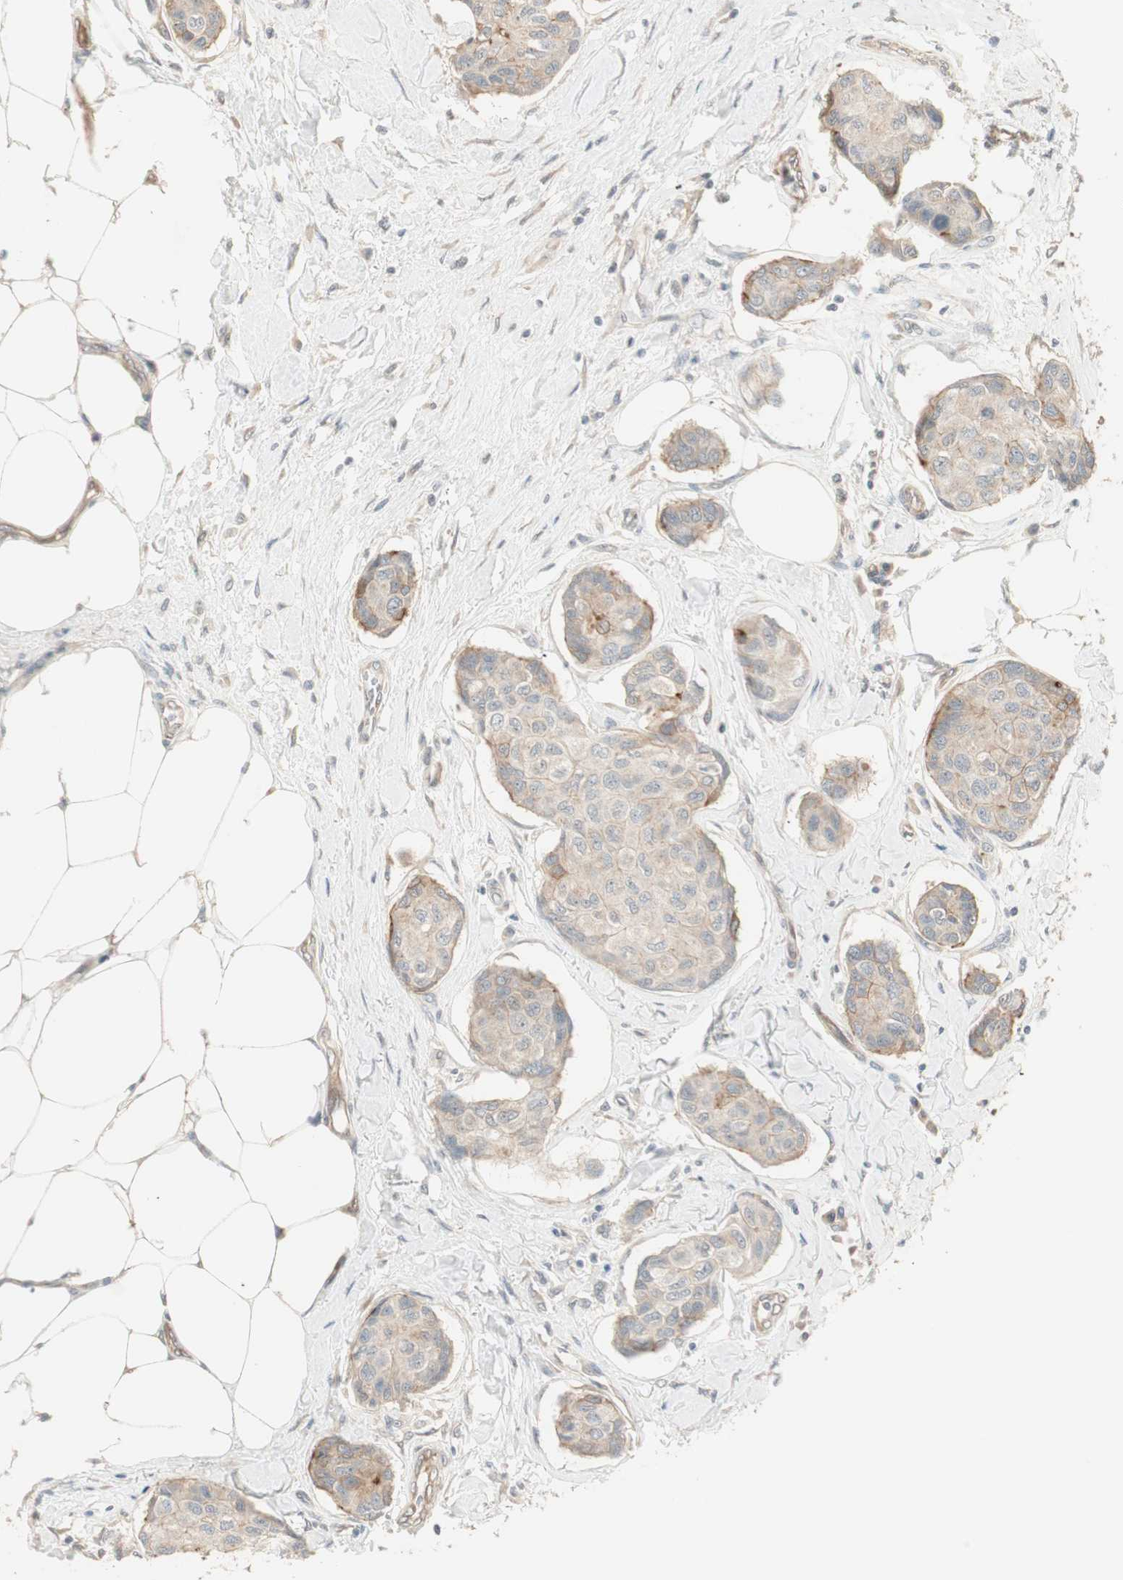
{"staining": {"intensity": "weak", "quantity": ">75%", "location": "cytoplasmic/membranous"}, "tissue": "breast cancer", "cell_type": "Tumor cells", "image_type": "cancer", "snomed": [{"axis": "morphology", "description": "Duct carcinoma"}, {"axis": "topography", "description": "Breast"}], "caption": "This is an image of immunohistochemistry staining of breast cancer (infiltrating ductal carcinoma), which shows weak positivity in the cytoplasmic/membranous of tumor cells.", "gene": "TASOR", "patient": {"sex": "female", "age": 80}}